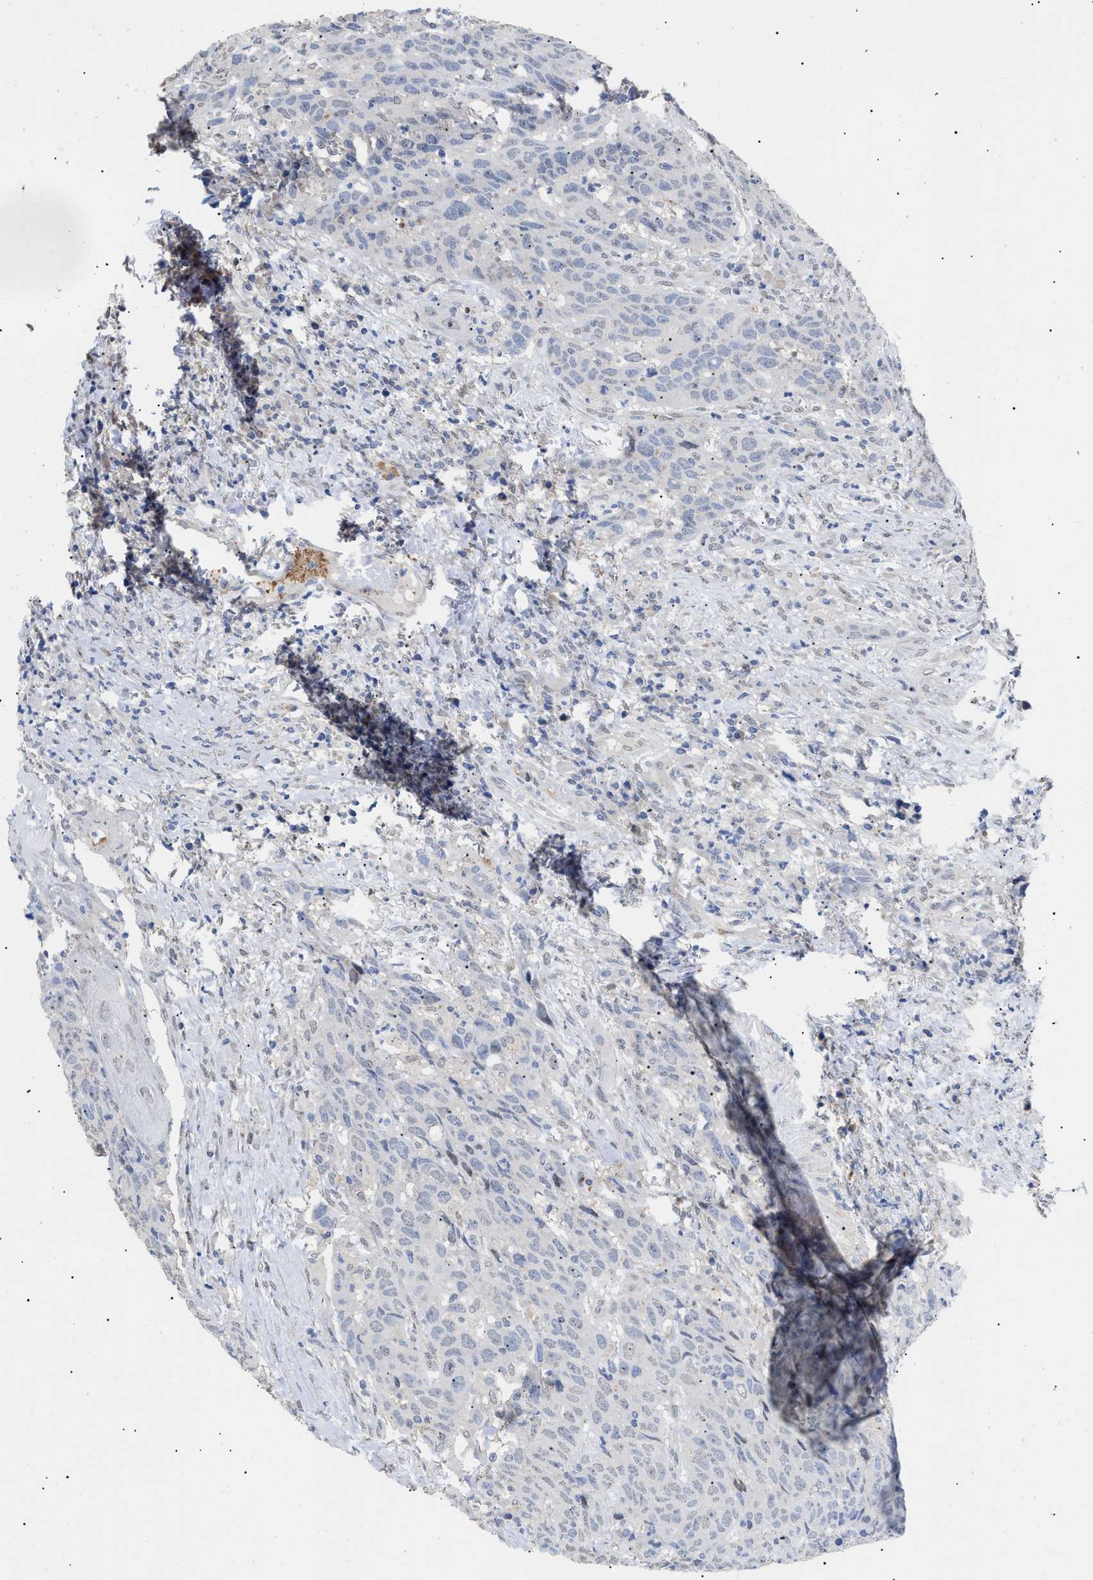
{"staining": {"intensity": "negative", "quantity": "none", "location": "none"}, "tissue": "head and neck cancer", "cell_type": "Tumor cells", "image_type": "cancer", "snomed": [{"axis": "morphology", "description": "Squamous cell carcinoma, NOS"}, {"axis": "topography", "description": "Head-Neck"}], "caption": "Photomicrograph shows no protein expression in tumor cells of head and neck squamous cell carcinoma tissue. (DAB IHC visualized using brightfield microscopy, high magnification).", "gene": "SFXN5", "patient": {"sex": "male", "age": 66}}